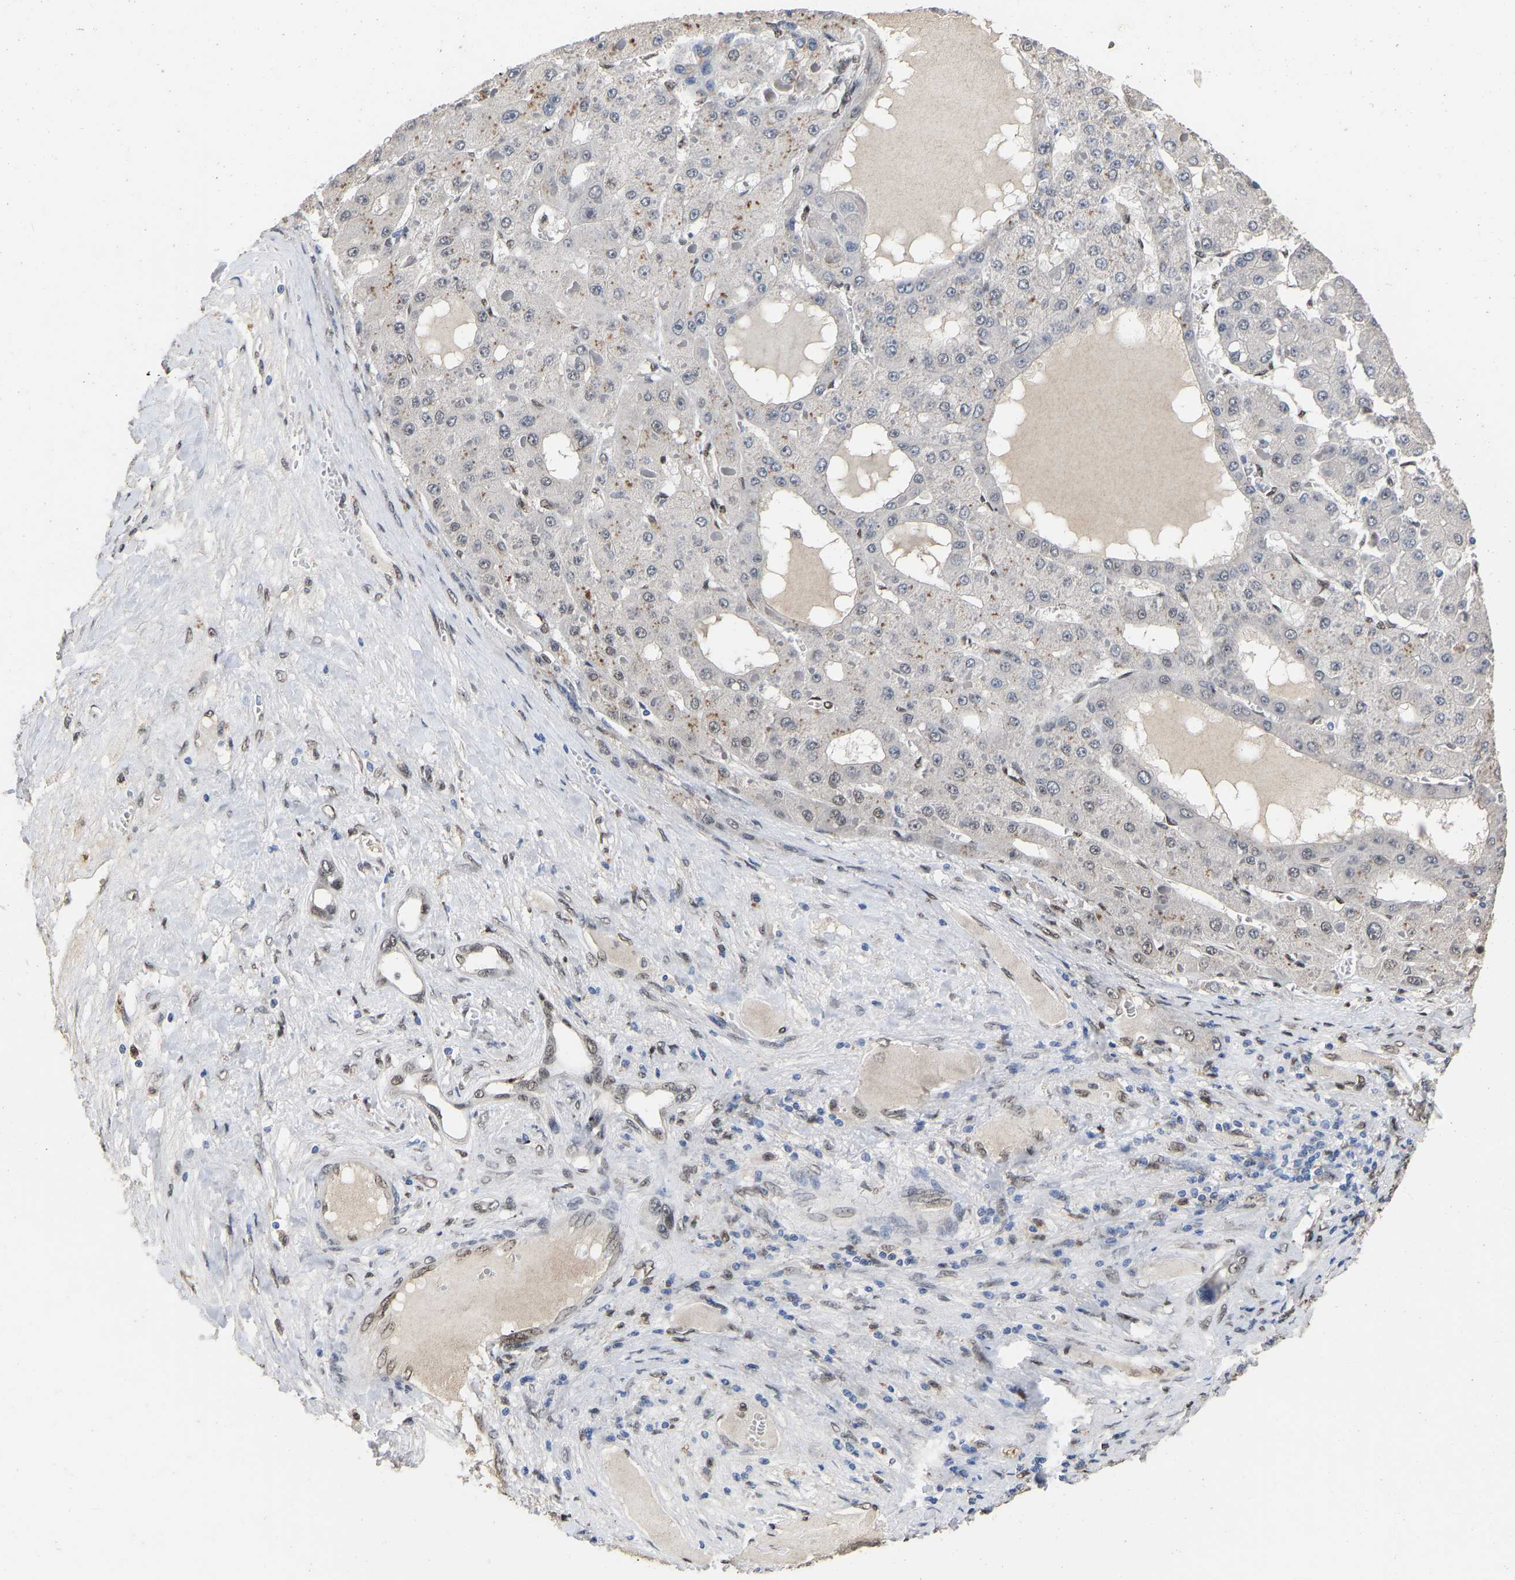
{"staining": {"intensity": "moderate", "quantity": "<25%", "location": "nuclear"}, "tissue": "liver cancer", "cell_type": "Tumor cells", "image_type": "cancer", "snomed": [{"axis": "morphology", "description": "Carcinoma, Hepatocellular, NOS"}, {"axis": "topography", "description": "Liver"}], "caption": "Tumor cells display low levels of moderate nuclear expression in about <25% of cells in human hepatocellular carcinoma (liver).", "gene": "QKI", "patient": {"sex": "female", "age": 73}}